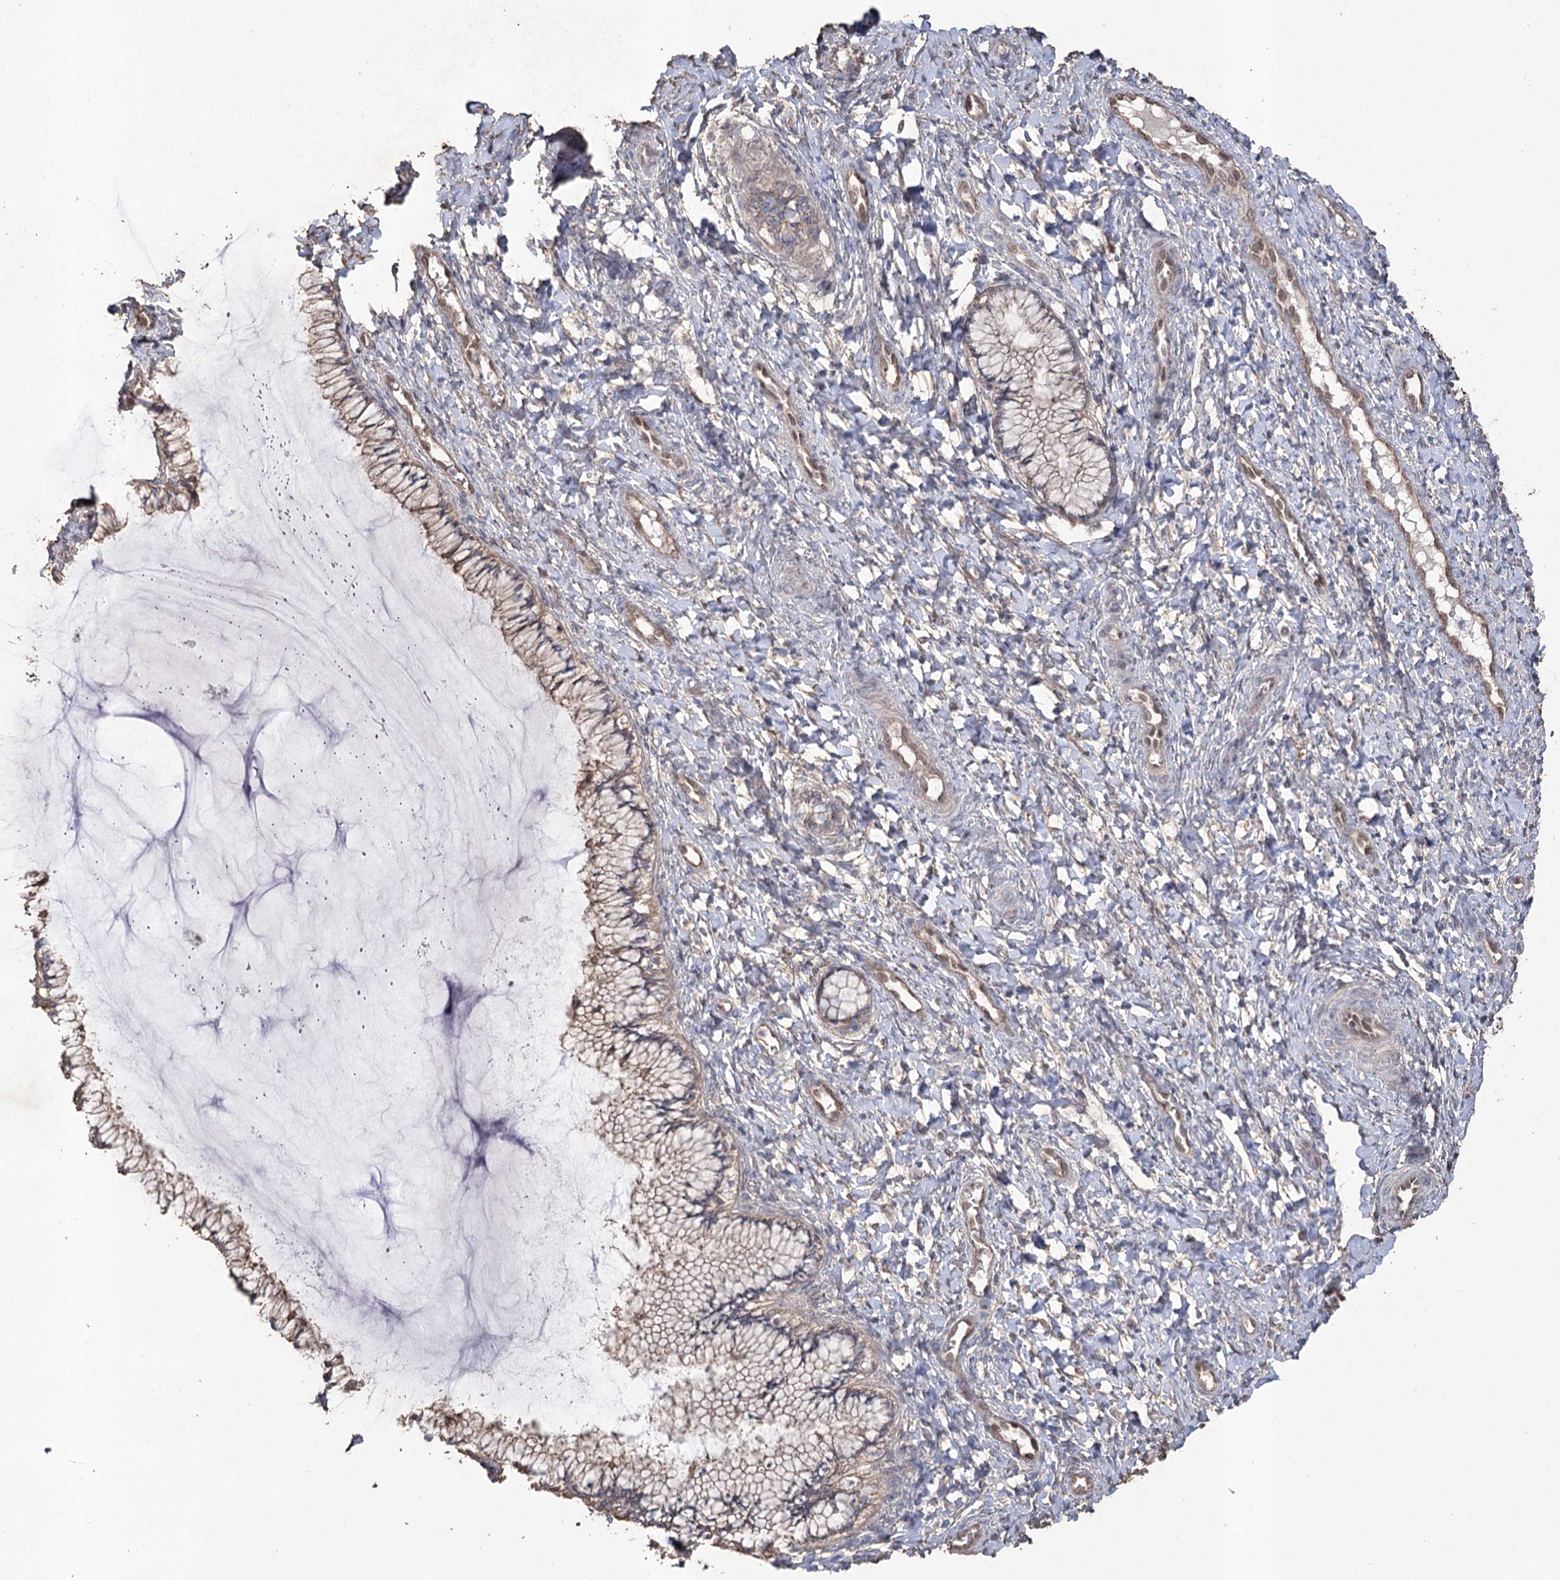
{"staining": {"intensity": "weak", "quantity": ">75%", "location": "cytoplasmic/membranous"}, "tissue": "cervix", "cell_type": "Glandular cells", "image_type": "normal", "snomed": [{"axis": "morphology", "description": "Normal tissue, NOS"}, {"axis": "morphology", "description": "Adenocarcinoma, NOS"}, {"axis": "topography", "description": "Cervix"}], "caption": "Cervix stained for a protein reveals weak cytoplasmic/membranous positivity in glandular cells. (DAB IHC, brown staining for protein, blue staining for nuclei).", "gene": "FAM13B", "patient": {"sex": "female", "age": 29}}